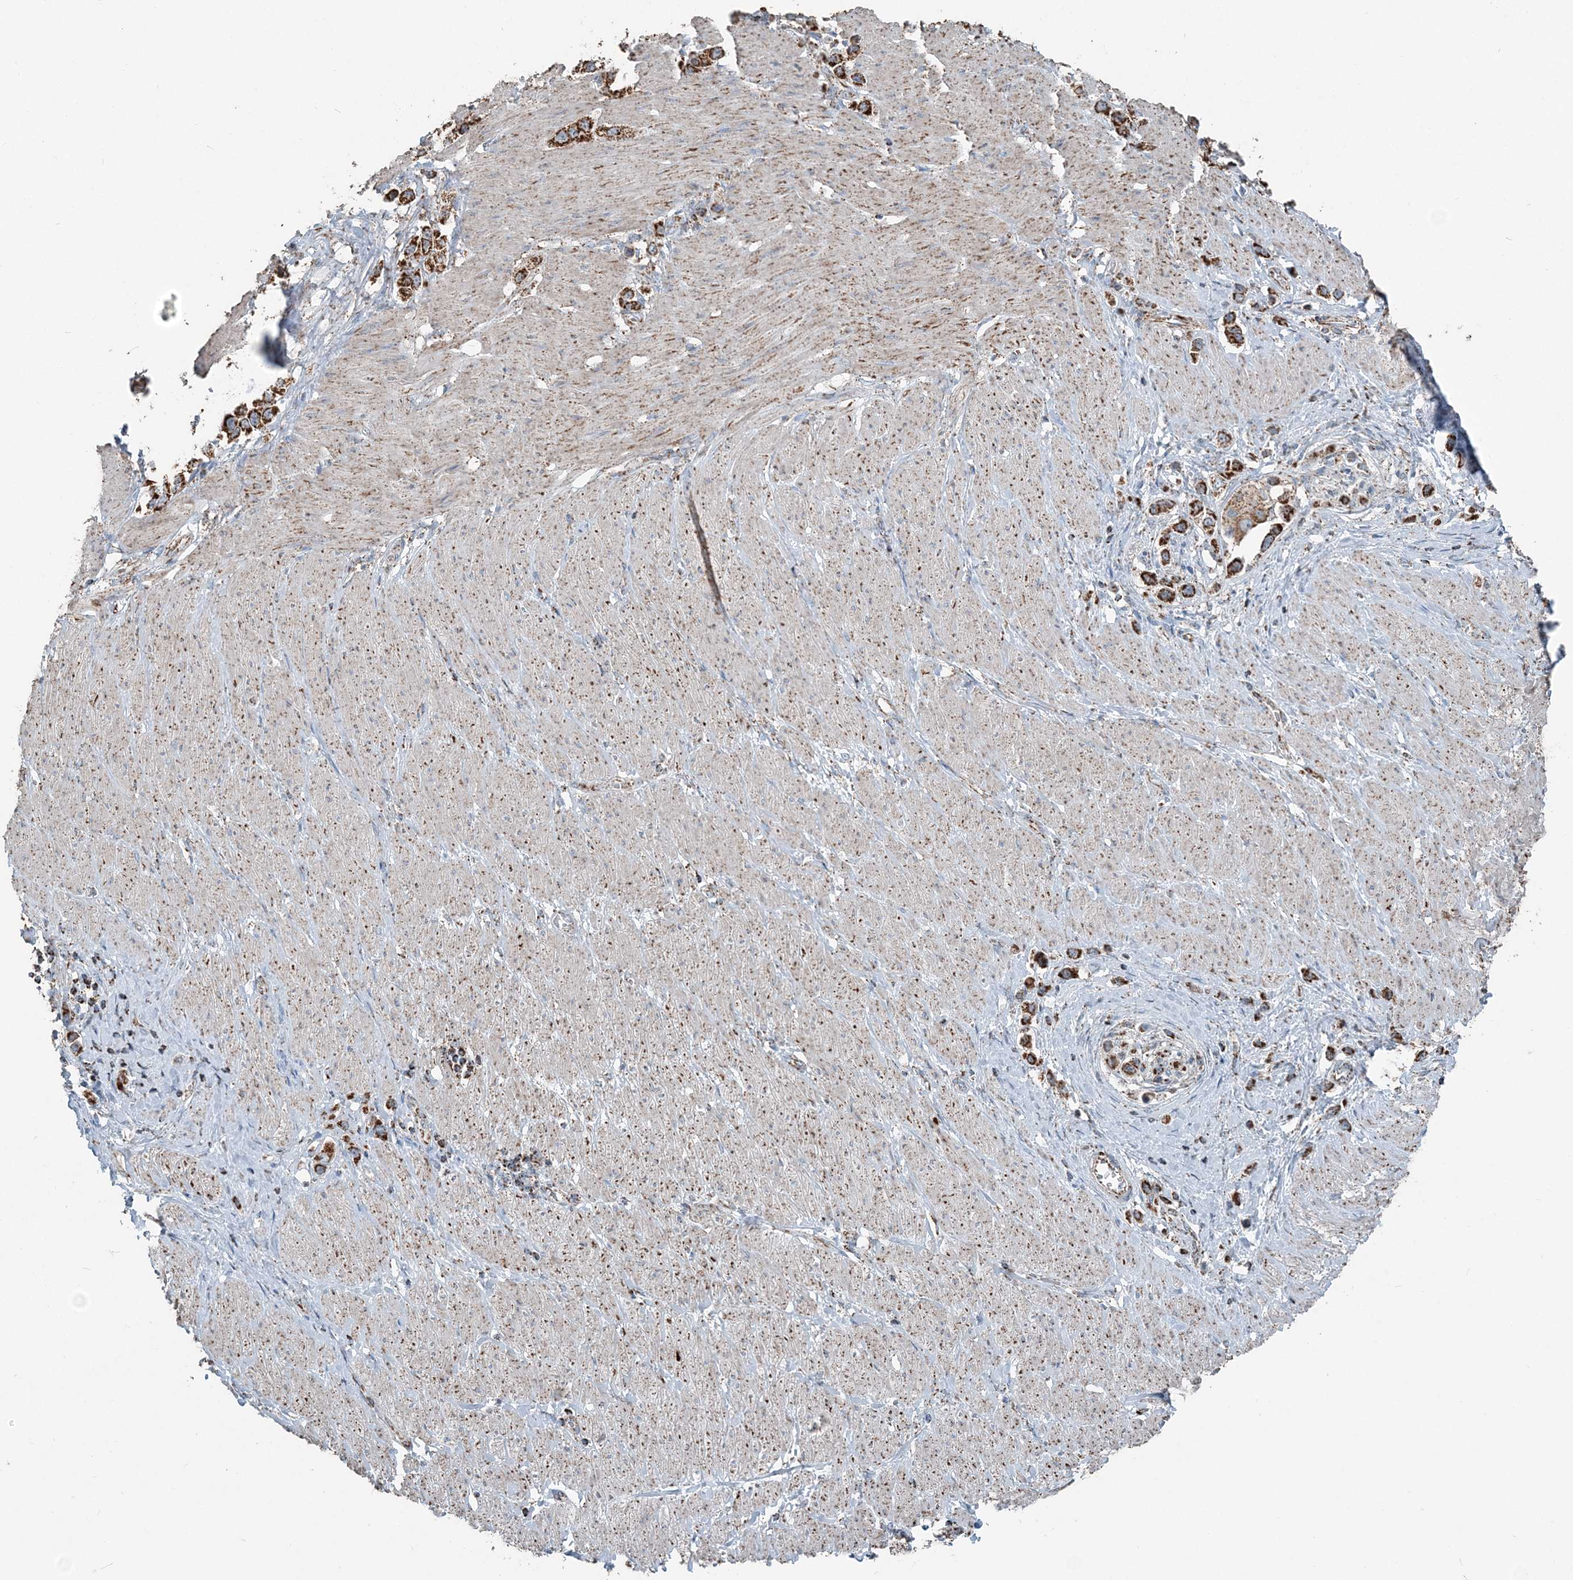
{"staining": {"intensity": "strong", "quantity": ">75%", "location": "cytoplasmic/membranous"}, "tissue": "stomach cancer", "cell_type": "Tumor cells", "image_type": "cancer", "snomed": [{"axis": "morphology", "description": "Normal tissue, NOS"}, {"axis": "morphology", "description": "Adenocarcinoma, NOS"}, {"axis": "topography", "description": "Stomach, upper"}, {"axis": "topography", "description": "Stomach"}], "caption": "Immunohistochemical staining of stomach cancer displays strong cytoplasmic/membranous protein staining in about >75% of tumor cells. The protein of interest is shown in brown color, while the nuclei are stained blue.", "gene": "SUCLG1", "patient": {"sex": "female", "age": 65}}